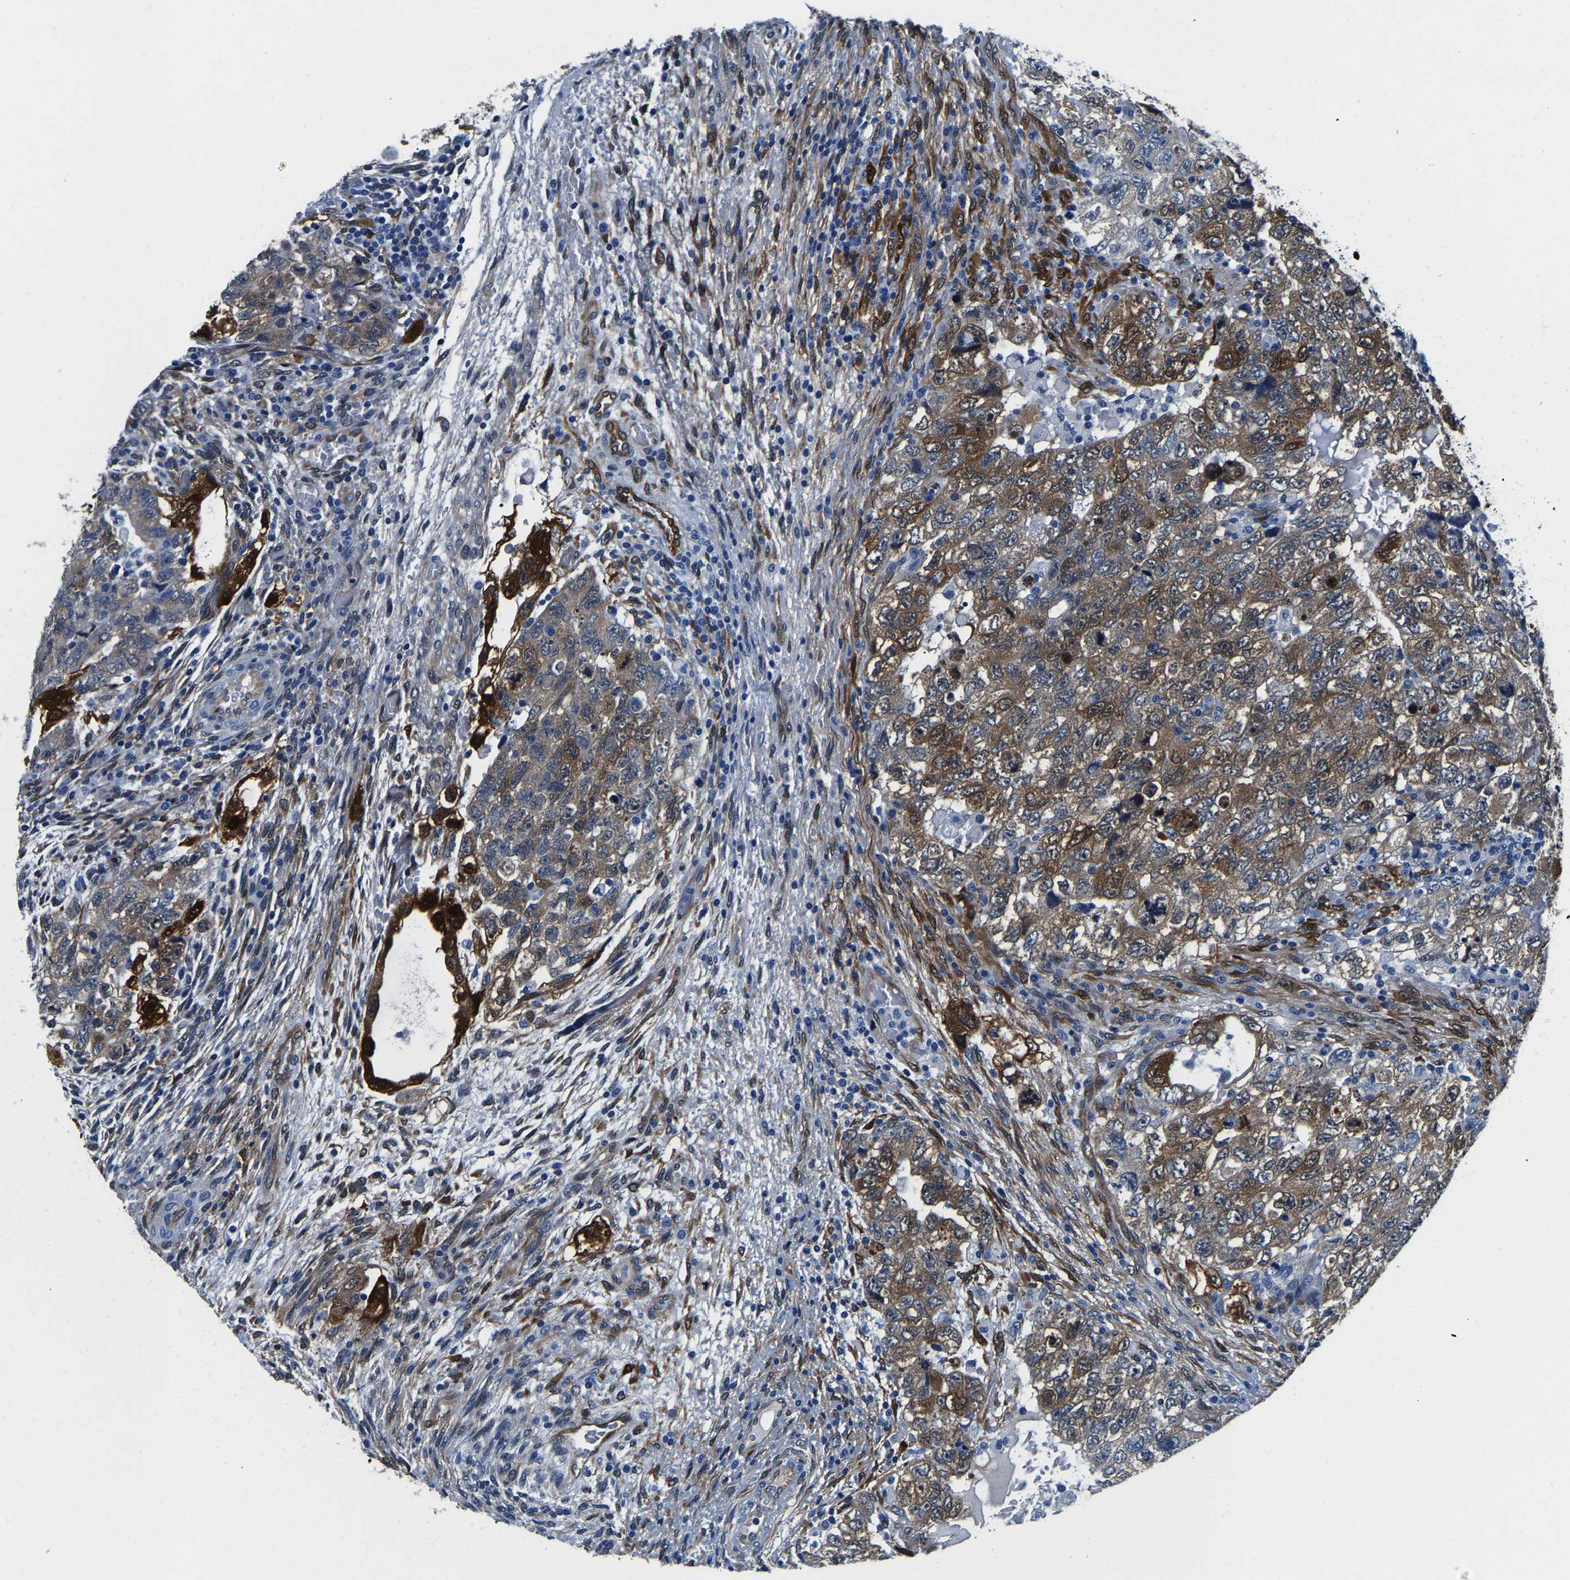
{"staining": {"intensity": "moderate", "quantity": ">75%", "location": "cytoplasmic/membranous"}, "tissue": "testis cancer", "cell_type": "Tumor cells", "image_type": "cancer", "snomed": [{"axis": "morphology", "description": "Carcinoma, Embryonal, NOS"}, {"axis": "topography", "description": "Testis"}], "caption": "Tumor cells reveal medium levels of moderate cytoplasmic/membranous staining in about >75% of cells in testis embryonal carcinoma. Using DAB (brown) and hematoxylin (blue) stains, captured at high magnification using brightfield microscopy.", "gene": "S100A13", "patient": {"sex": "male", "age": 36}}